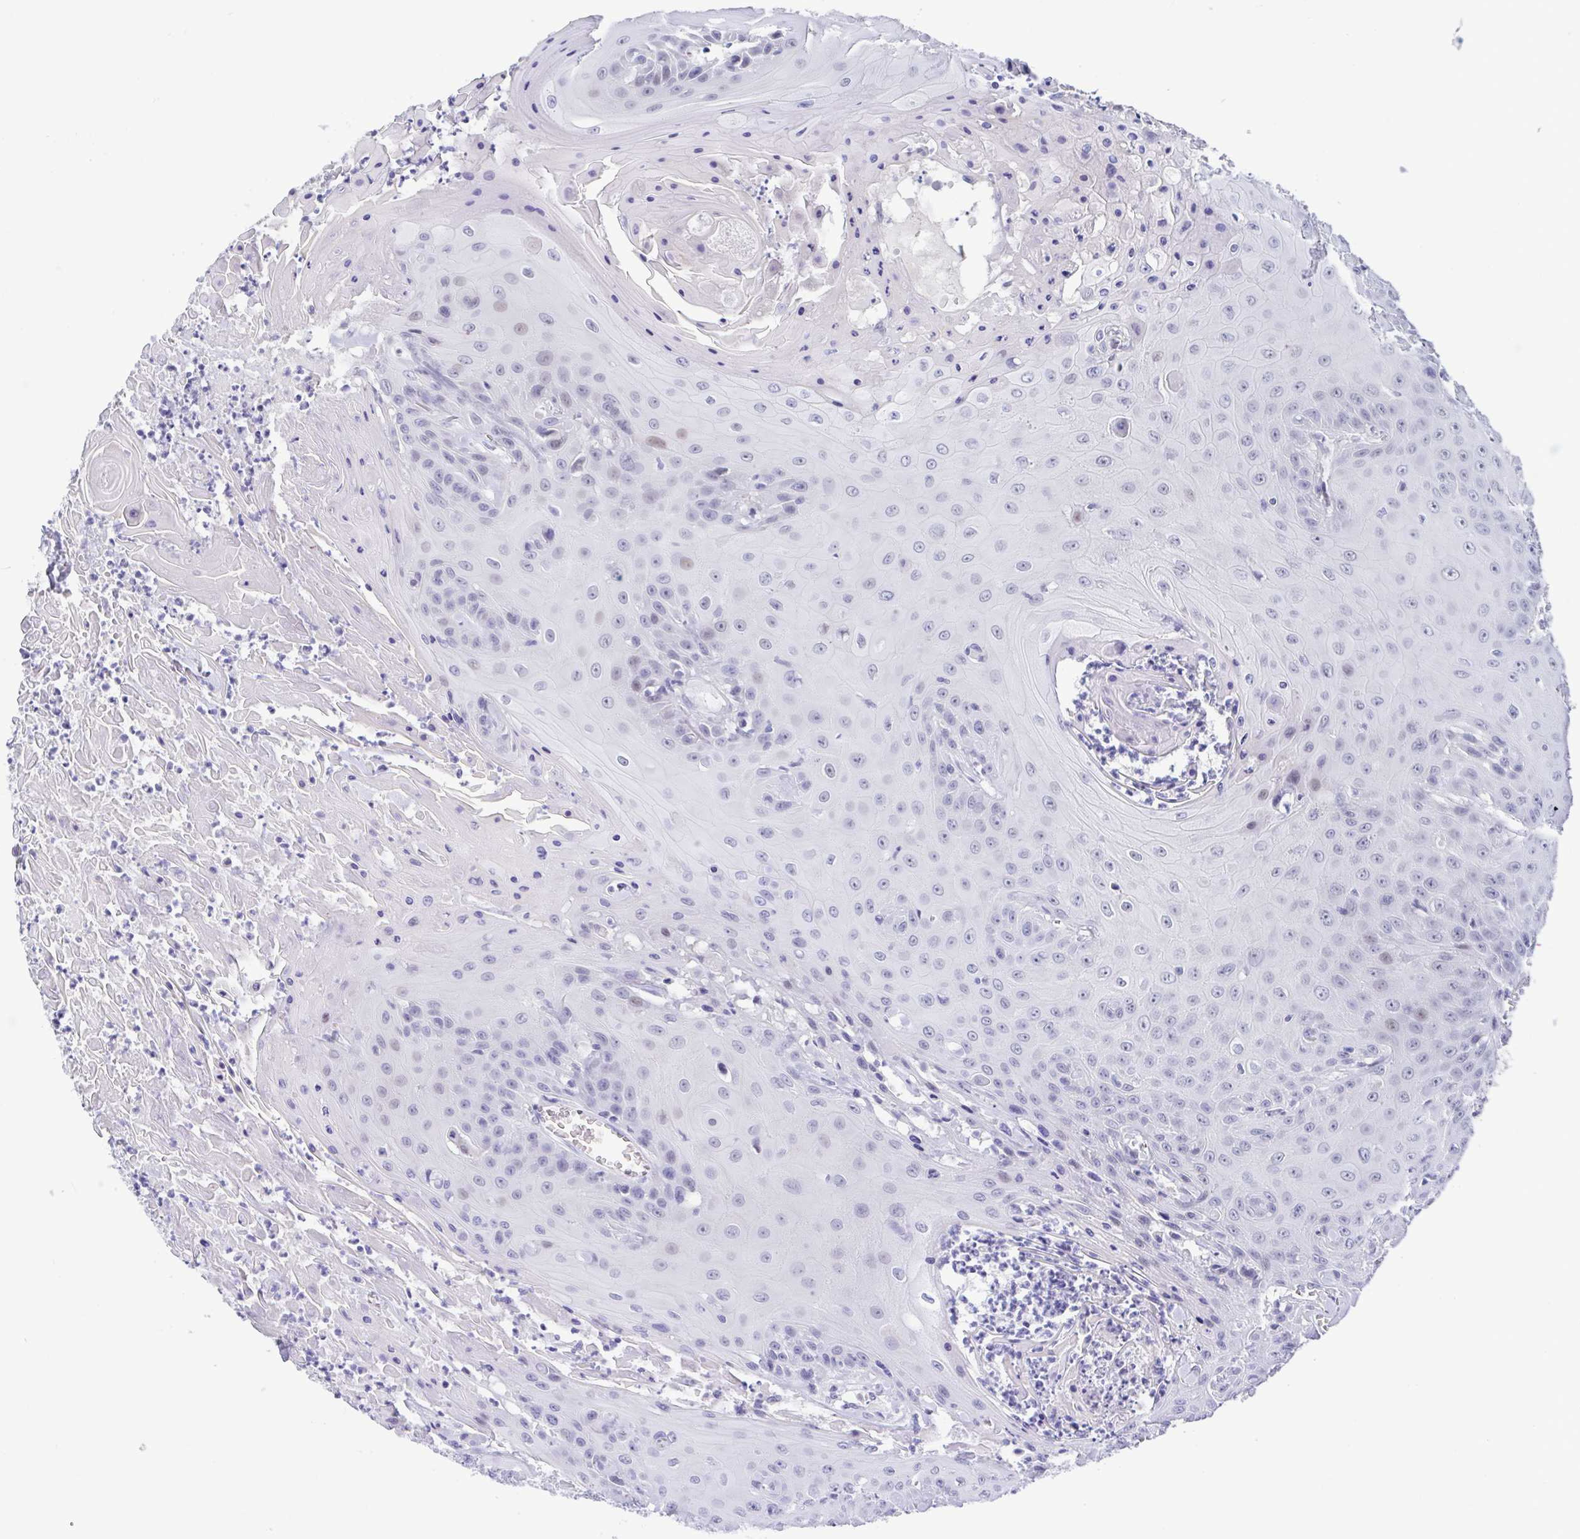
{"staining": {"intensity": "weak", "quantity": "<25%", "location": "nuclear"}, "tissue": "head and neck cancer", "cell_type": "Tumor cells", "image_type": "cancer", "snomed": [{"axis": "morphology", "description": "Squamous cell carcinoma, NOS"}, {"axis": "topography", "description": "Skin"}, {"axis": "topography", "description": "Head-Neck"}], "caption": "A micrograph of human head and neck squamous cell carcinoma is negative for staining in tumor cells.", "gene": "PERM1", "patient": {"sex": "male", "age": 80}}